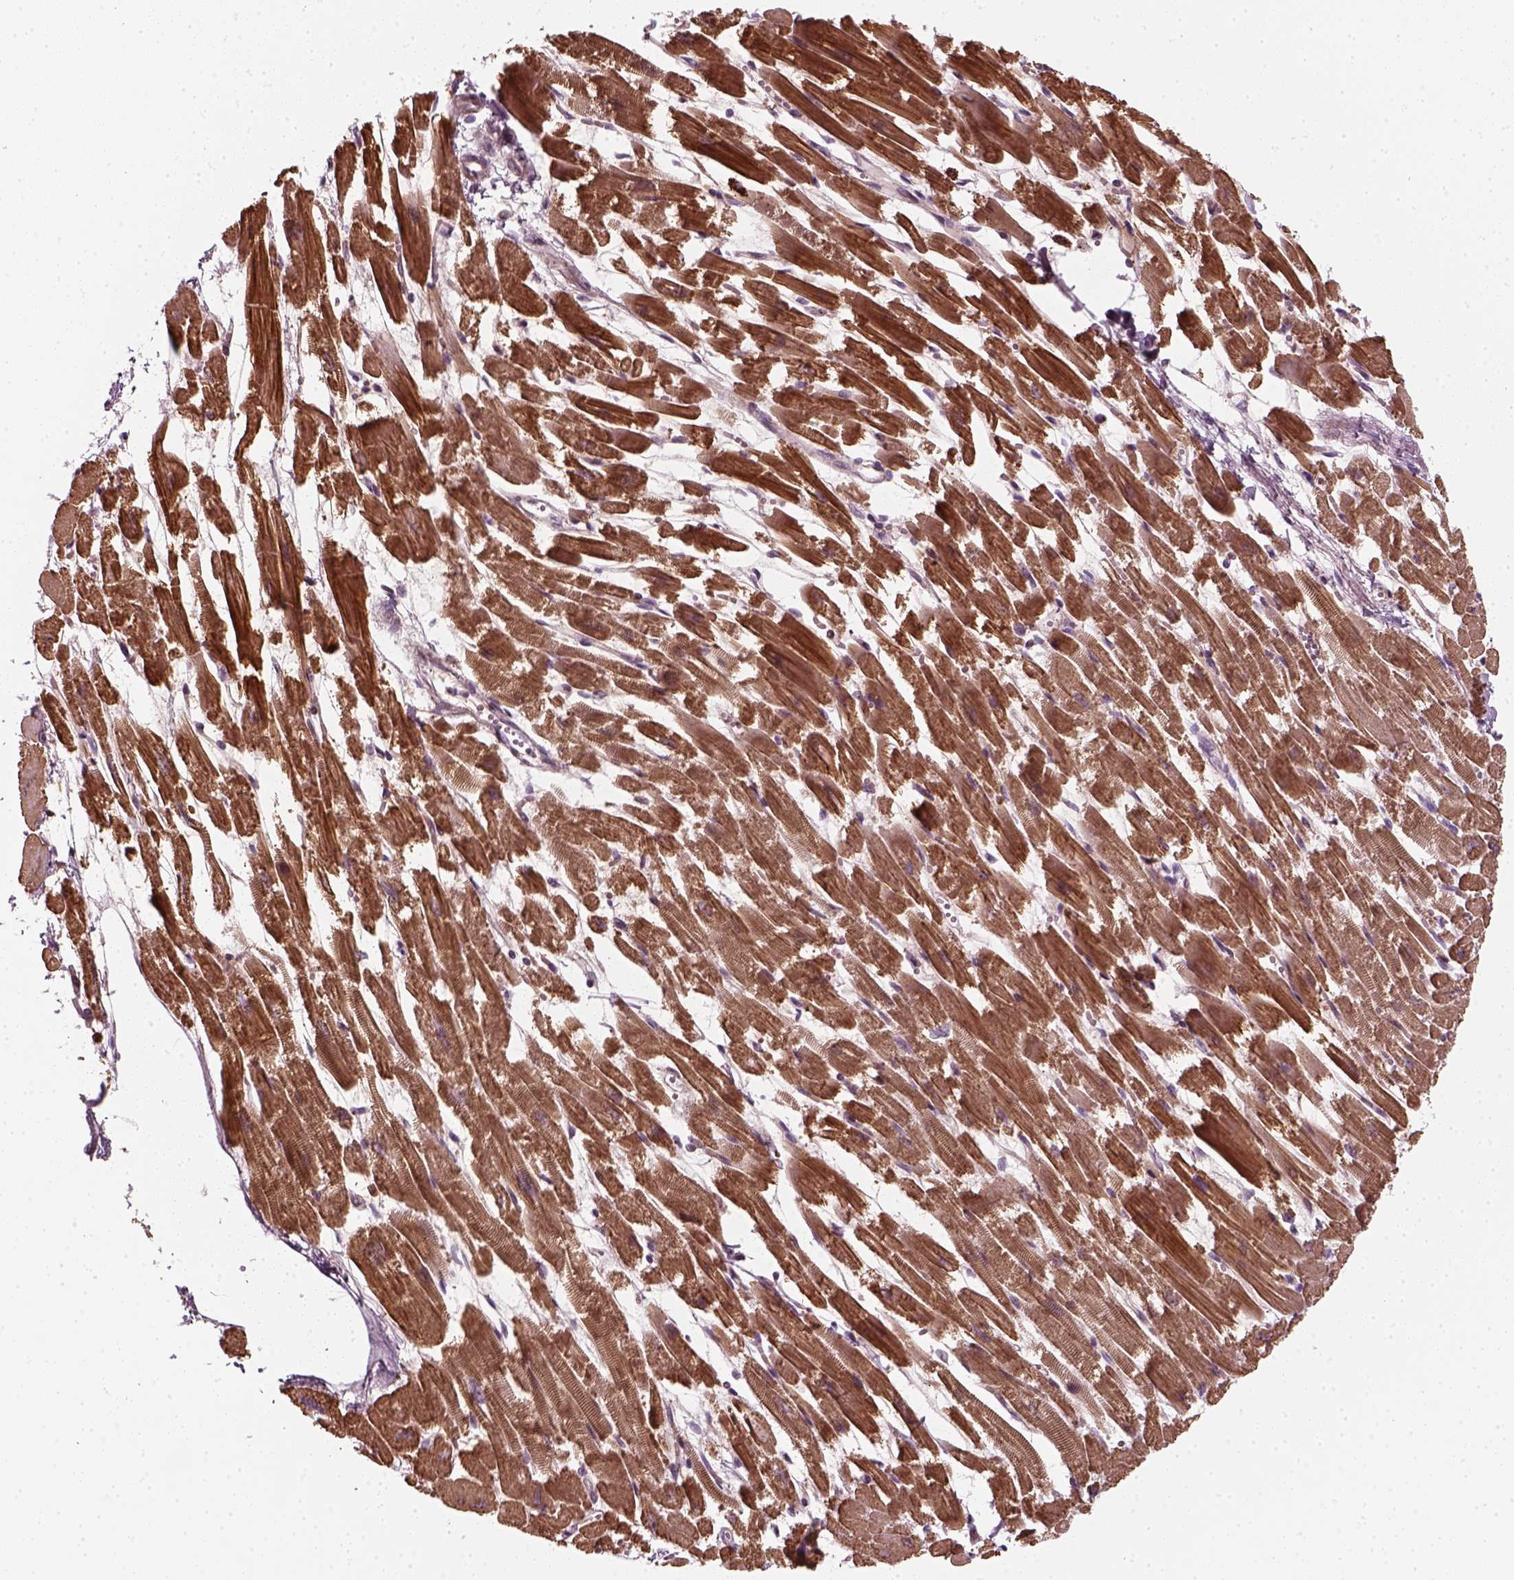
{"staining": {"intensity": "moderate", "quantity": ">75%", "location": "cytoplasmic/membranous"}, "tissue": "heart muscle", "cell_type": "Cardiomyocytes", "image_type": "normal", "snomed": [{"axis": "morphology", "description": "Normal tissue, NOS"}, {"axis": "topography", "description": "Heart"}], "caption": "Immunohistochemical staining of unremarkable heart muscle reveals >75% levels of moderate cytoplasmic/membranous protein positivity in approximately >75% of cardiomyocytes.", "gene": "DNASE1L1", "patient": {"sex": "female", "age": 52}}